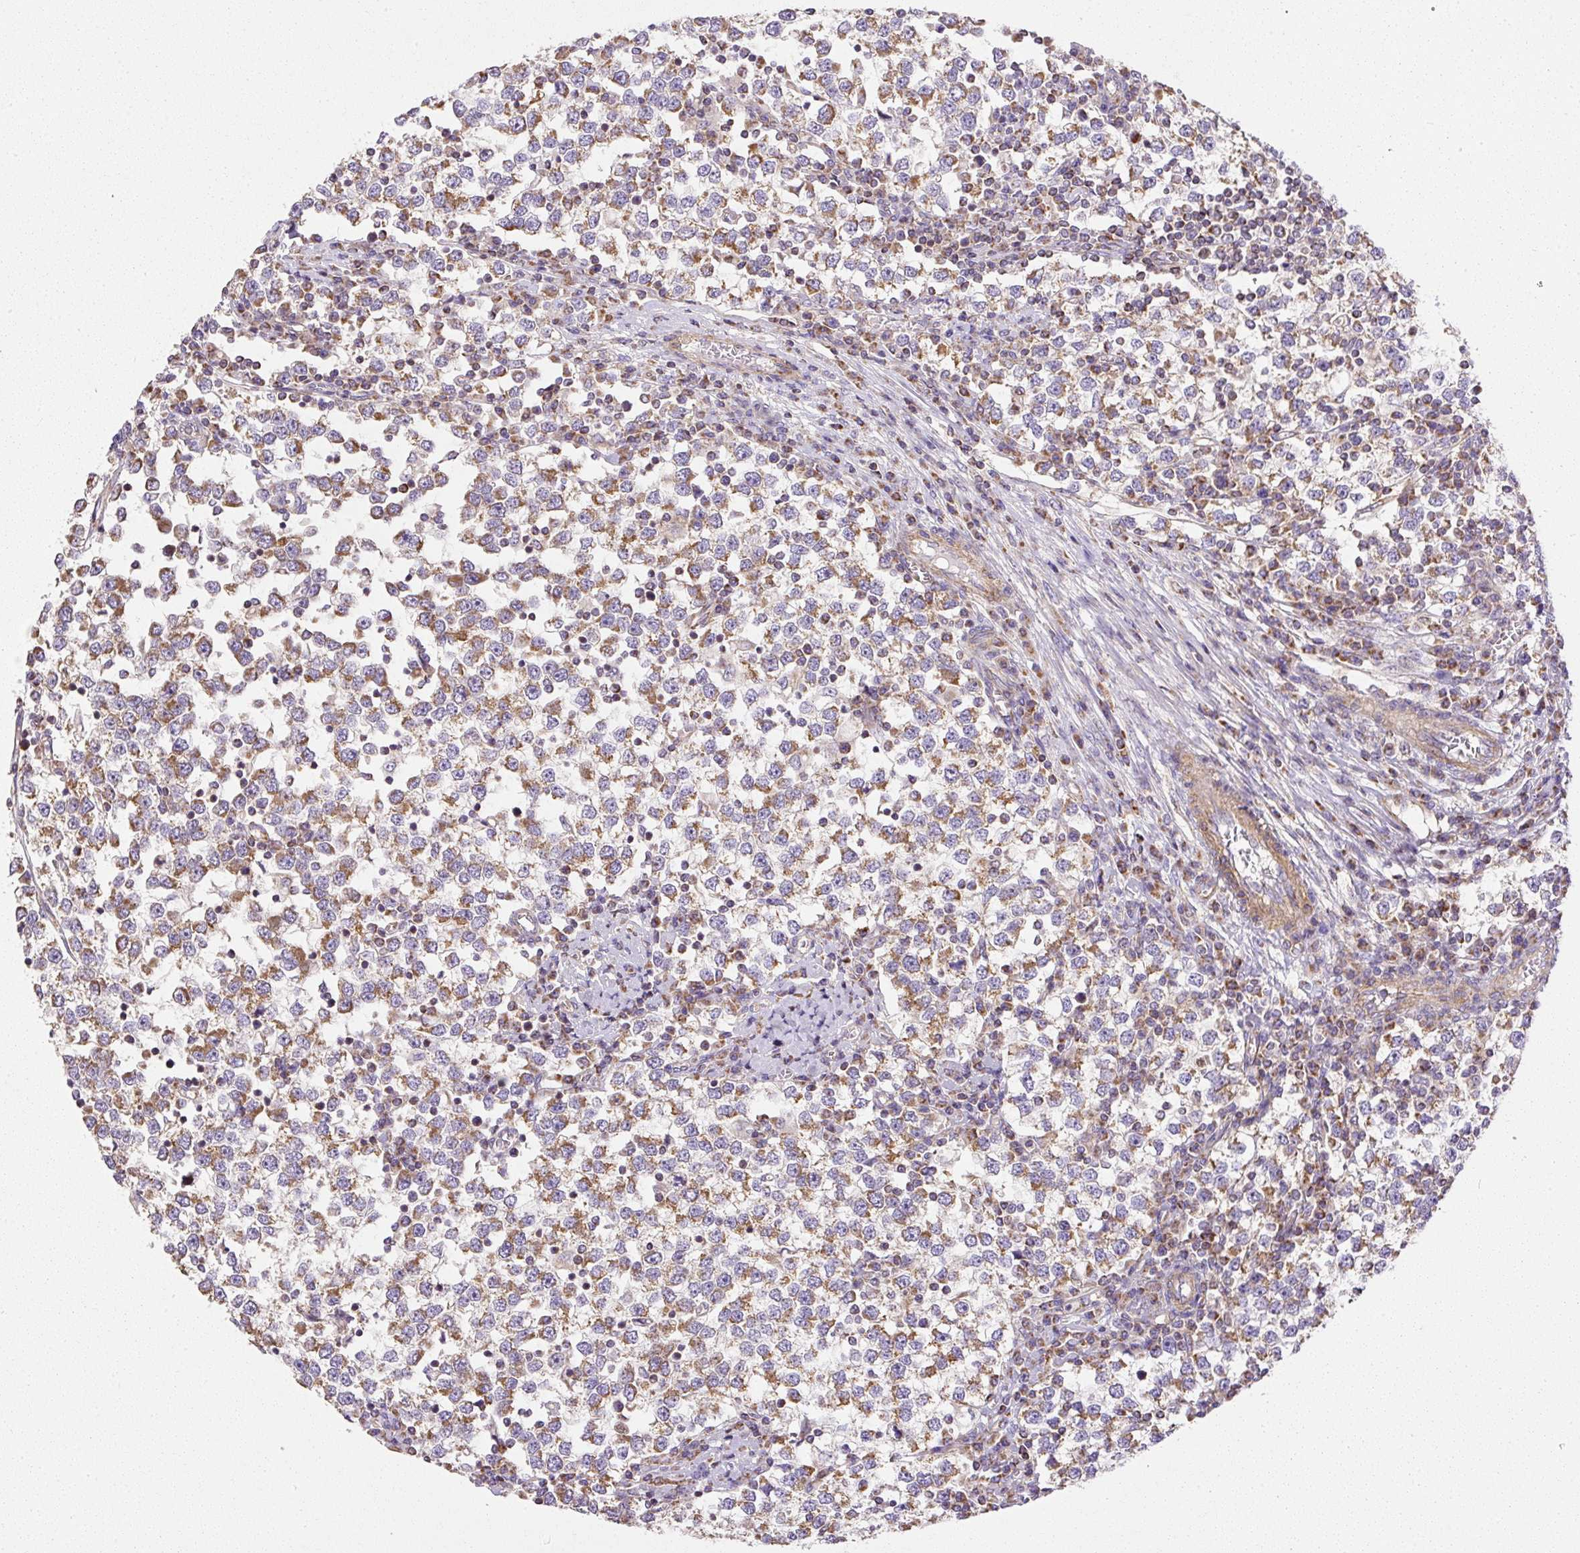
{"staining": {"intensity": "moderate", "quantity": ">75%", "location": "cytoplasmic/membranous"}, "tissue": "testis cancer", "cell_type": "Tumor cells", "image_type": "cancer", "snomed": [{"axis": "morphology", "description": "Seminoma, NOS"}, {"axis": "topography", "description": "Testis"}], "caption": "Immunohistochemical staining of testis seminoma displays medium levels of moderate cytoplasmic/membranous positivity in approximately >75% of tumor cells. (Brightfield microscopy of DAB IHC at high magnification).", "gene": "NDUFAF2", "patient": {"sex": "male", "age": 65}}